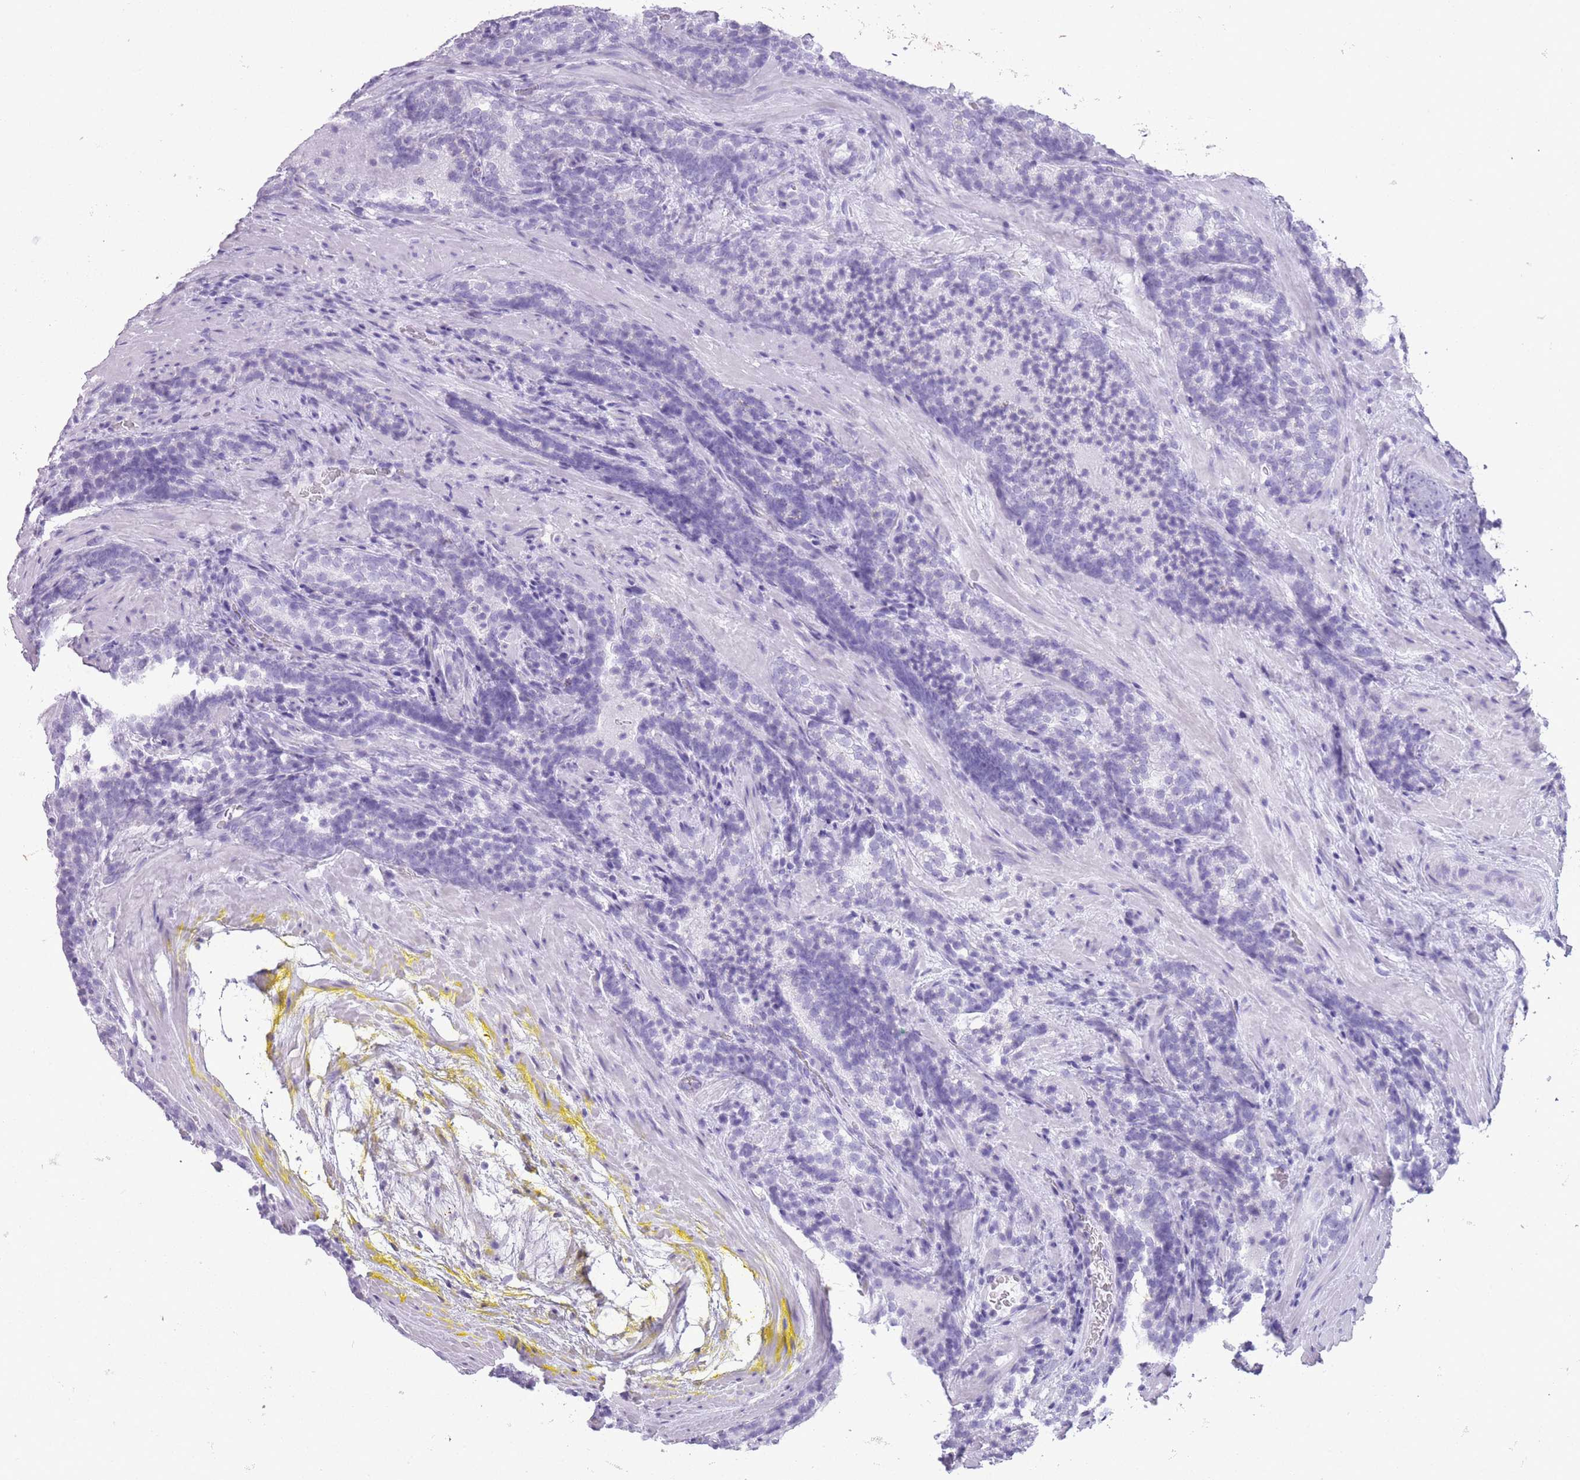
{"staining": {"intensity": "negative", "quantity": "none", "location": "none"}, "tissue": "prostate cancer", "cell_type": "Tumor cells", "image_type": "cancer", "snomed": [{"axis": "morphology", "description": "Adenocarcinoma, Low grade"}, {"axis": "topography", "description": "Prostate"}], "caption": "Immunohistochemistry micrograph of human prostate low-grade adenocarcinoma stained for a protein (brown), which exhibits no staining in tumor cells.", "gene": "OR4F21", "patient": {"sex": "male", "age": 58}}